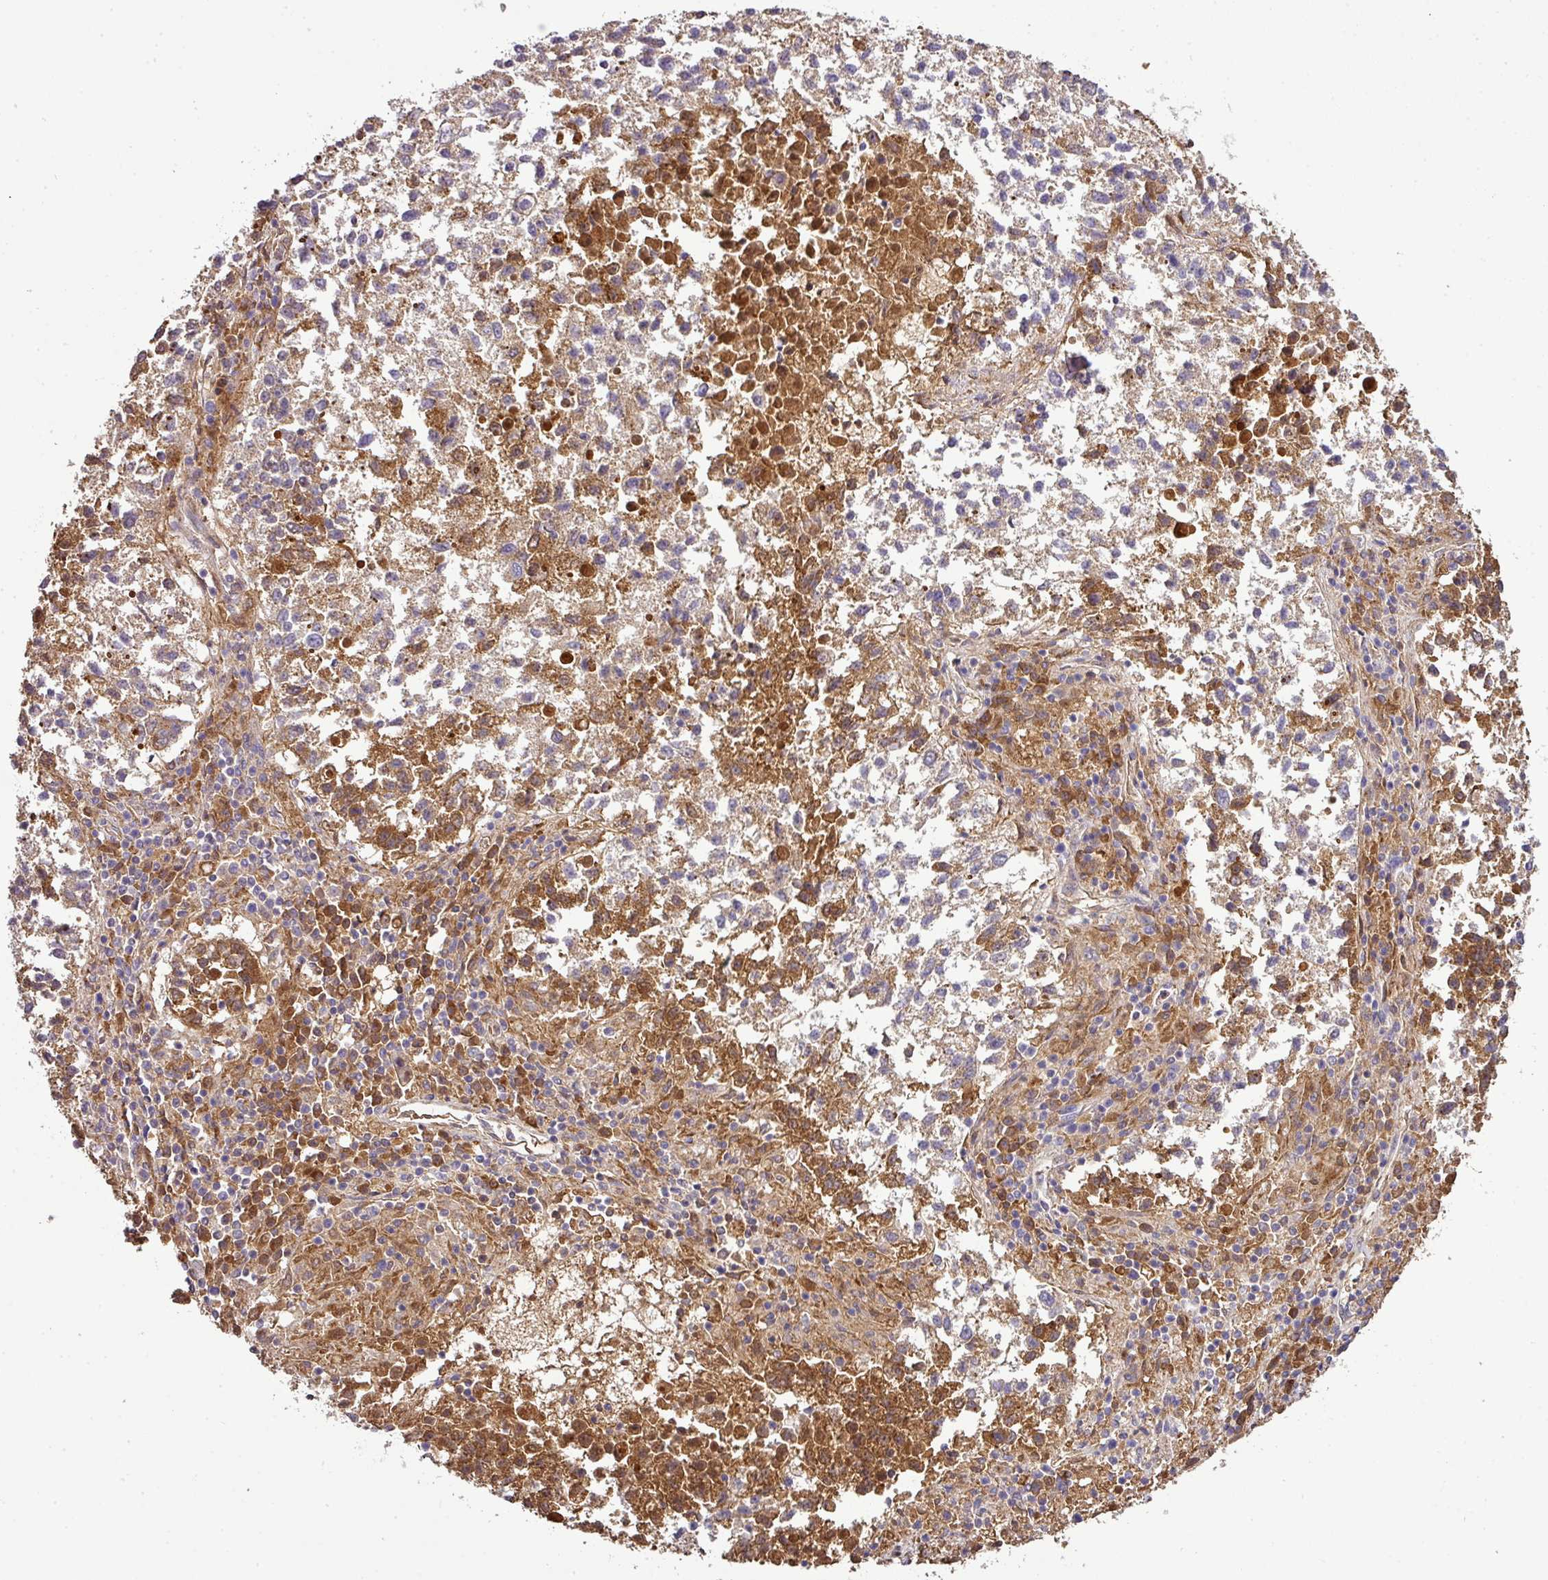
{"staining": {"intensity": "weak", "quantity": ">75%", "location": "cytoplasmic/membranous"}, "tissue": "lung cancer", "cell_type": "Tumor cells", "image_type": "cancer", "snomed": [{"axis": "morphology", "description": "Squamous cell carcinoma, NOS"}, {"axis": "topography", "description": "Lung"}], "caption": "Protein expression analysis of human squamous cell carcinoma (lung) reveals weak cytoplasmic/membranous positivity in approximately >75% of tumor cells.", "gene": "CAB39L", "patient": {"sex": "male", "age": 73}}